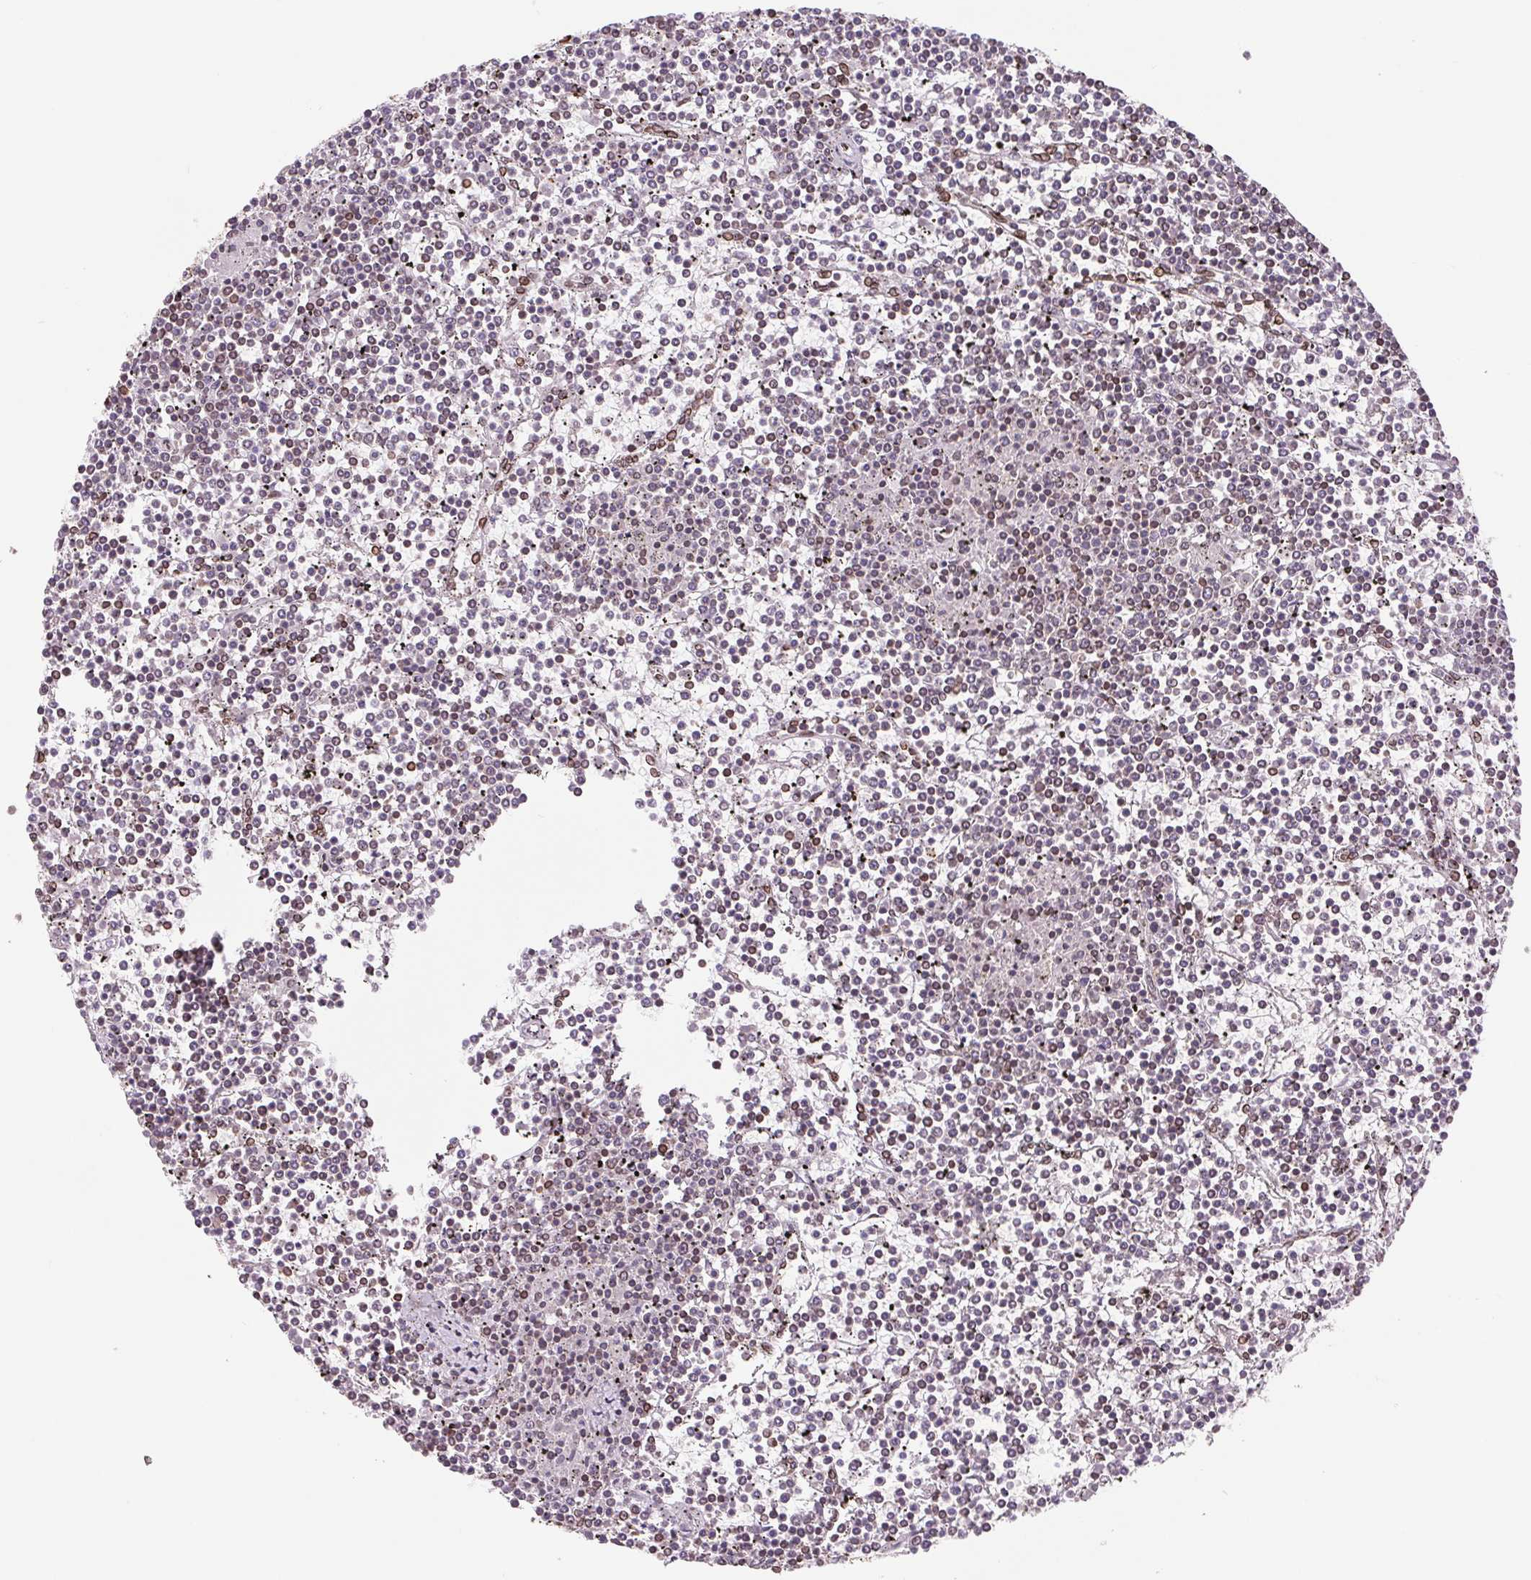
{"staining": {"intensity": "moderate", "quantity": "<25%", "location": "cytoplasmic/membranous,nuclear"}, "tissue": "lymphoma", "cell_type": "Tumor cells", "image_type": "cancer", "snomed": [{"axis": "morphology", "description": "Malignant lymphoma, non-Hodgkin's type, Low grade"}, {"axis": "topography", "description": "Spleen"}], "caption": "Low-grade malignant lymphoma, non-Hodgkin's type stained with IHC exhibits moderate cytoplasmic/membranous and nuclear positivity in approximately <25% of tumor cells.", "gene": "LMNB2", "patient": {"sex": "female", "age": 19}}